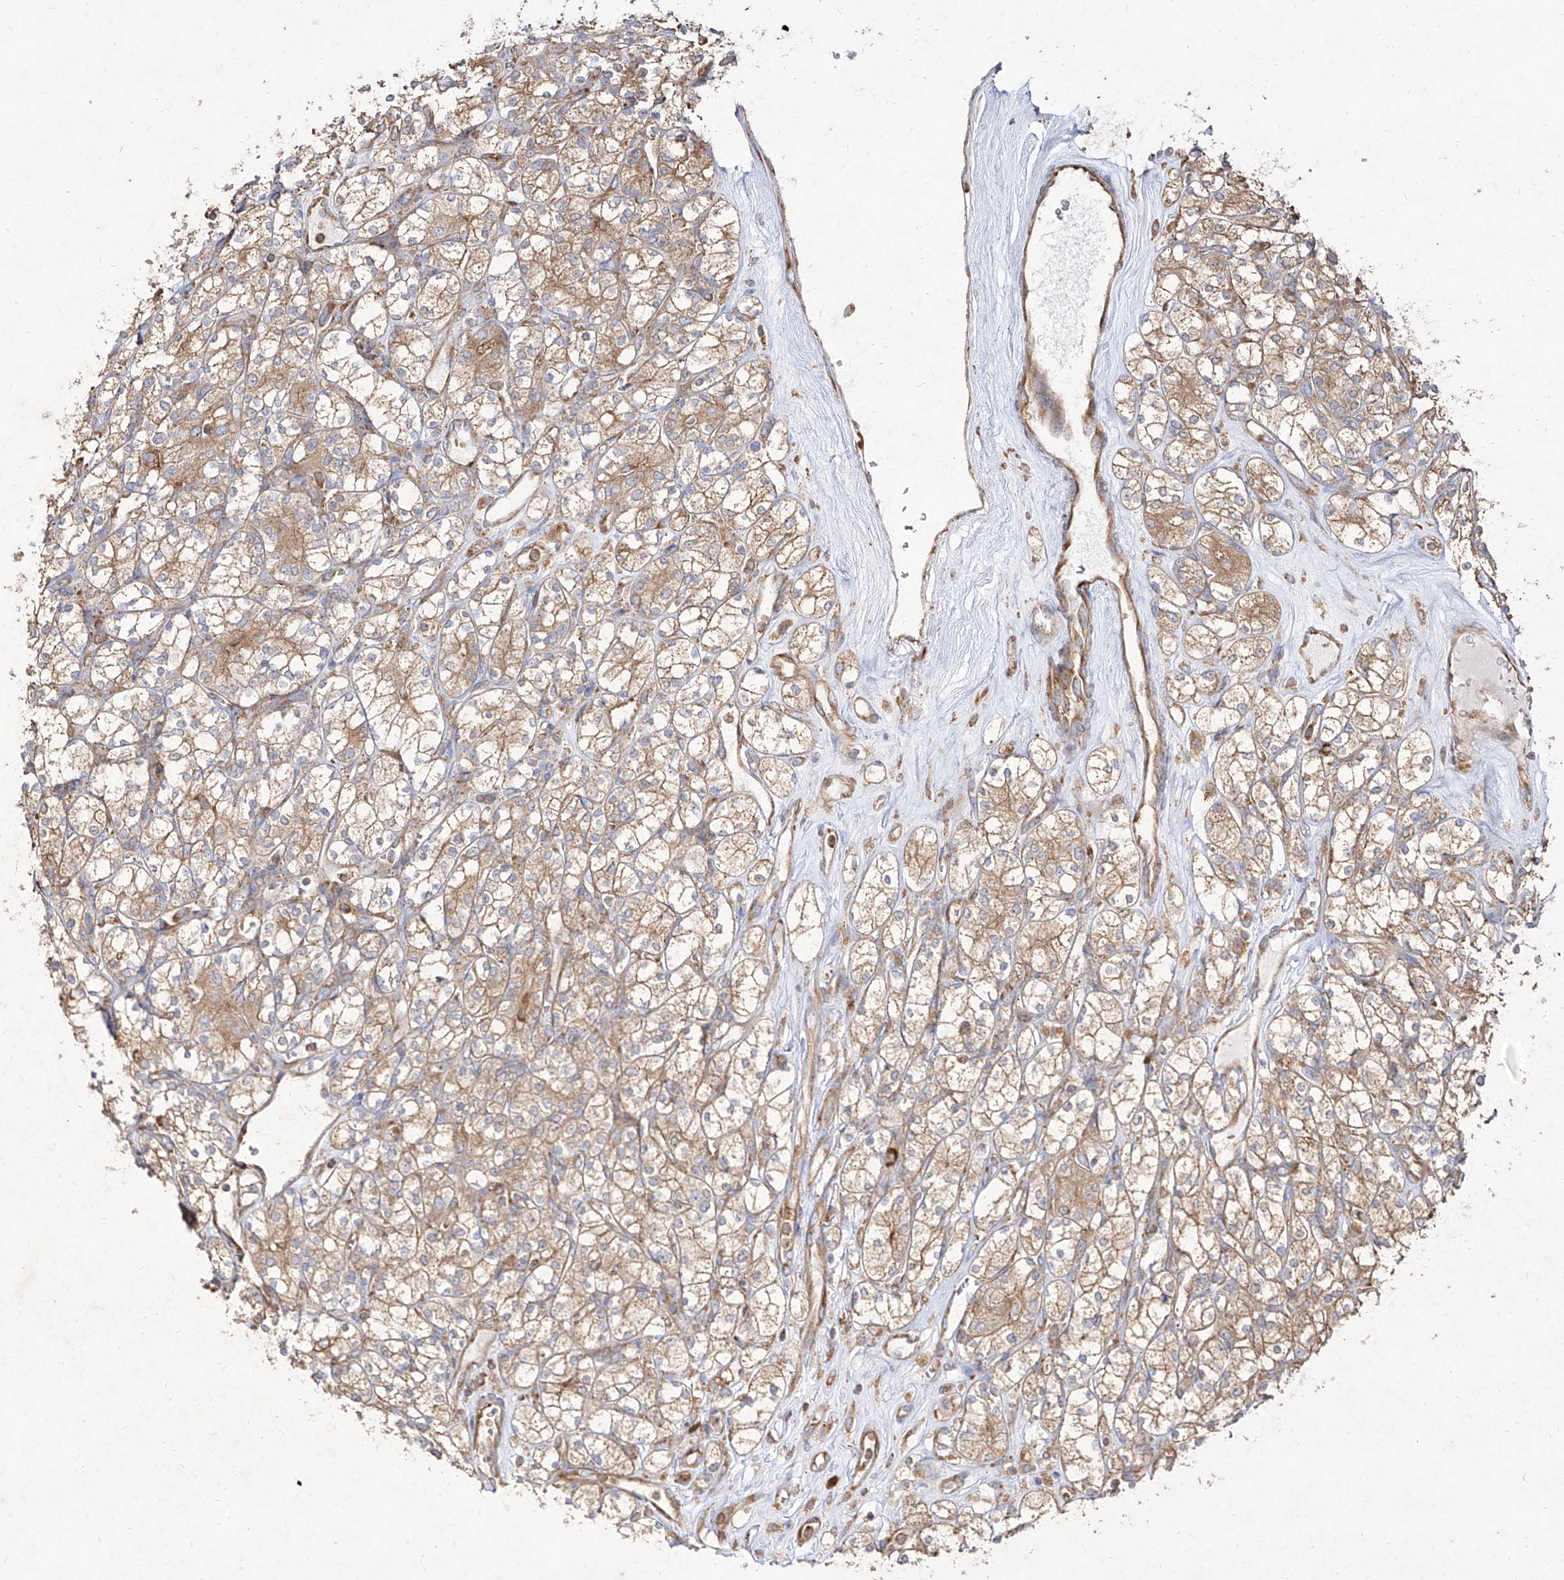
{"staining": {"intensity": "weak", "quantity": ">75%", "location": "cytoplasmic/membranous"}, "tissue": "renal cancer", "cell_type": "Tumor cells", "image_type": "cancer", "snomed": [{"axis": "morphology", "description": "Adenocarcinoma, NOS"}, {"axis": "topography", "description": "Kidney"}], "caption": "The micrograph displays staining of renal adenocarcinoma, revealing weak cytoplasmic/membranous protein staining (brown color) within tumor cells.", "gene": "RPS25", "patient": {"sex": "male", "age": 77}}